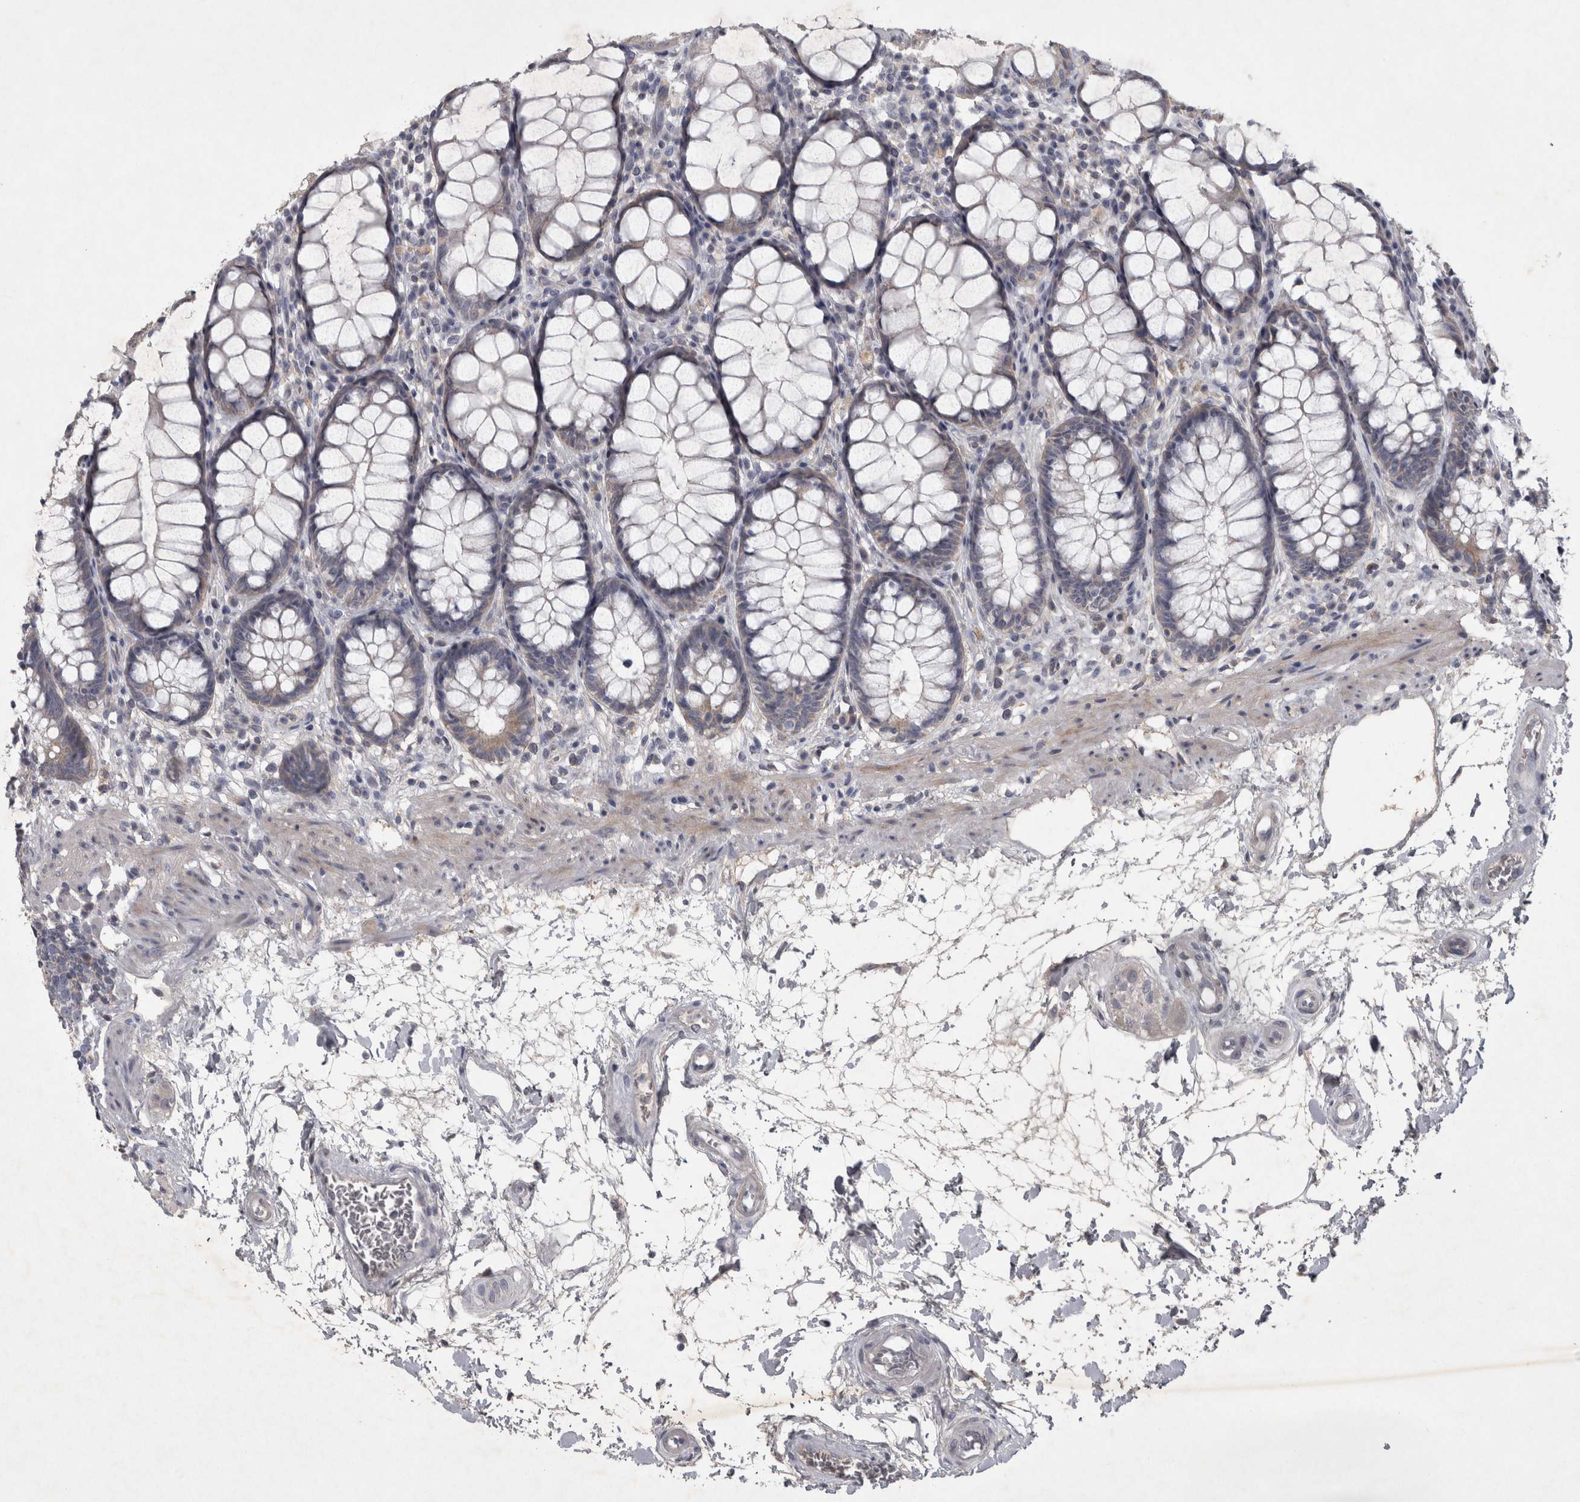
{"staining": {"intensity": "weak", "quantity": "<25%", "location": "cytoplasmic/membranous"}, "tissue": "rectum", "cell_type": "Glandular cells", "image_type": "normal", "snomed": [{"axis": "morphology", "description": "Normal tissue, NOS"}, {"axis": "topography", "description": "Rectum"}], "caption": "The image shows no staining of glandular cells in benign rectum.", "gene": "ENPP7", "patient": {"sex": "male", "age": 64}}